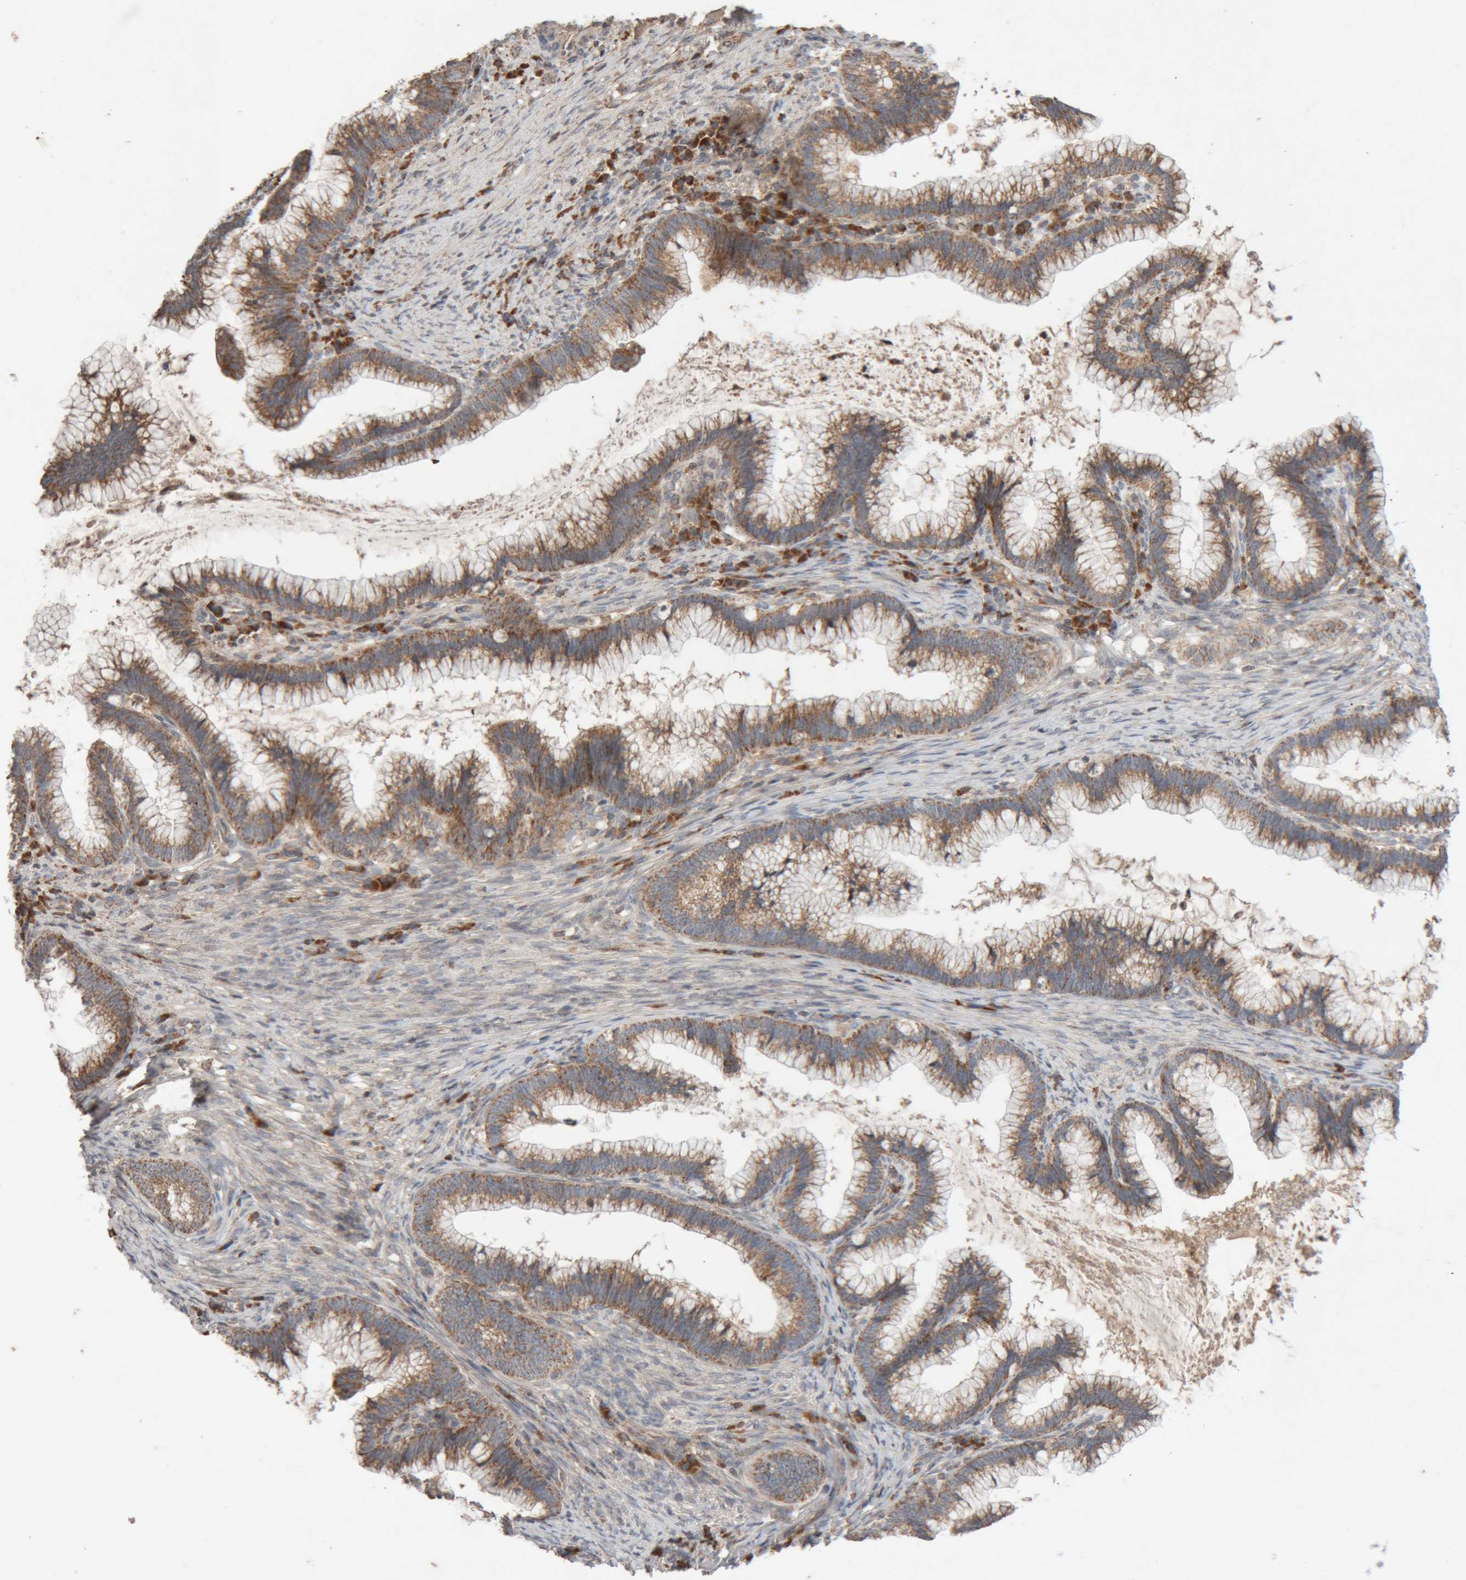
{"staining": {"intensity": "moderate", "quantity": ">75%", "location": "cytoplasmic/membranous"}, "tissue": "cervical cancer", "cell_type": "Tumor cells", "image_type": "cancer", "snomed": [{"axis": "morphology", "description": "Adenocarcinoma, NOS"}, {"axis": "topography", "description": "Cervix"}], "caption": "IHC (DAB) staining of human adenocarcinoma (cervical) displays moderate cytoplasmic/membranous protein expression in approximately >75% of tumor cells. (DAB IHC, brown staining for protein, blue staining for nuclei).", "gene": "KIF21B", "patient": {"sex": "female", "age": 36}}